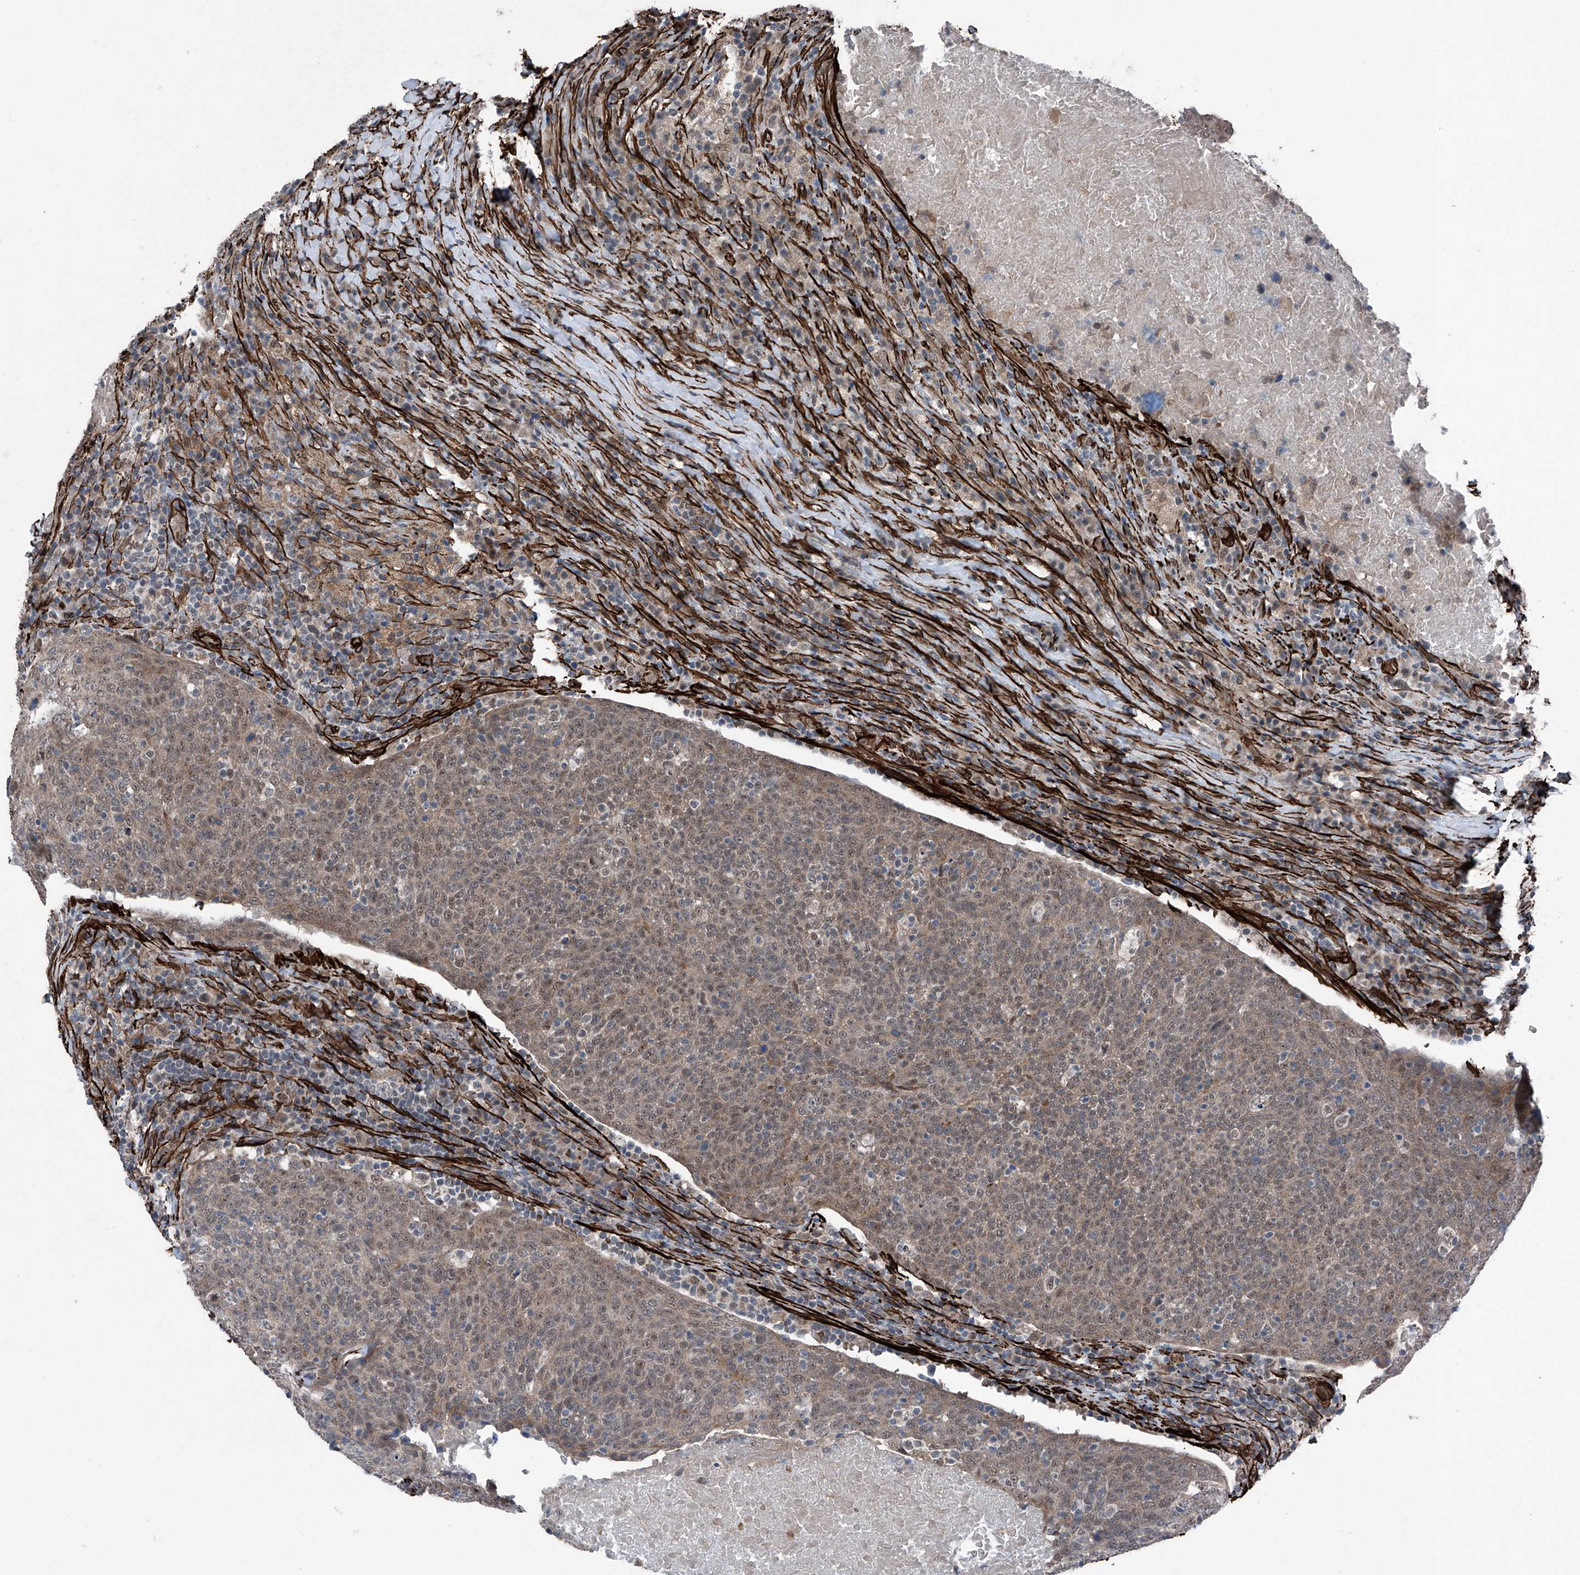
{"staining": {"intensity": "weak", "quantity": "25%-75%", "location": "cytoplasmic/membranous,nuclear"}, "tissue": "head and neck cancer", "cell_type": "Tumor cells", "image_type": "cancer", "snomed": [{"axis": "morphology", "description": "Squamous cell carcinoma, NOS"}, {"axis": "morphology", "description": "Squamous cell carcinoma, metastatic, NOS"}, {"axis": "topography", "description": "Lymph node"}, {"axis": "topography", "description": "Head-Neck"}], "caption": "Protein staining reveals weak cytoplasmic/membranous and nuclear positivity in about 25%-75% of tumor cells in head and neck cancer (metastatic squamous cell carcinoma).", "gene": "COA7", "patient": {"sex": "male", "age": 62}}